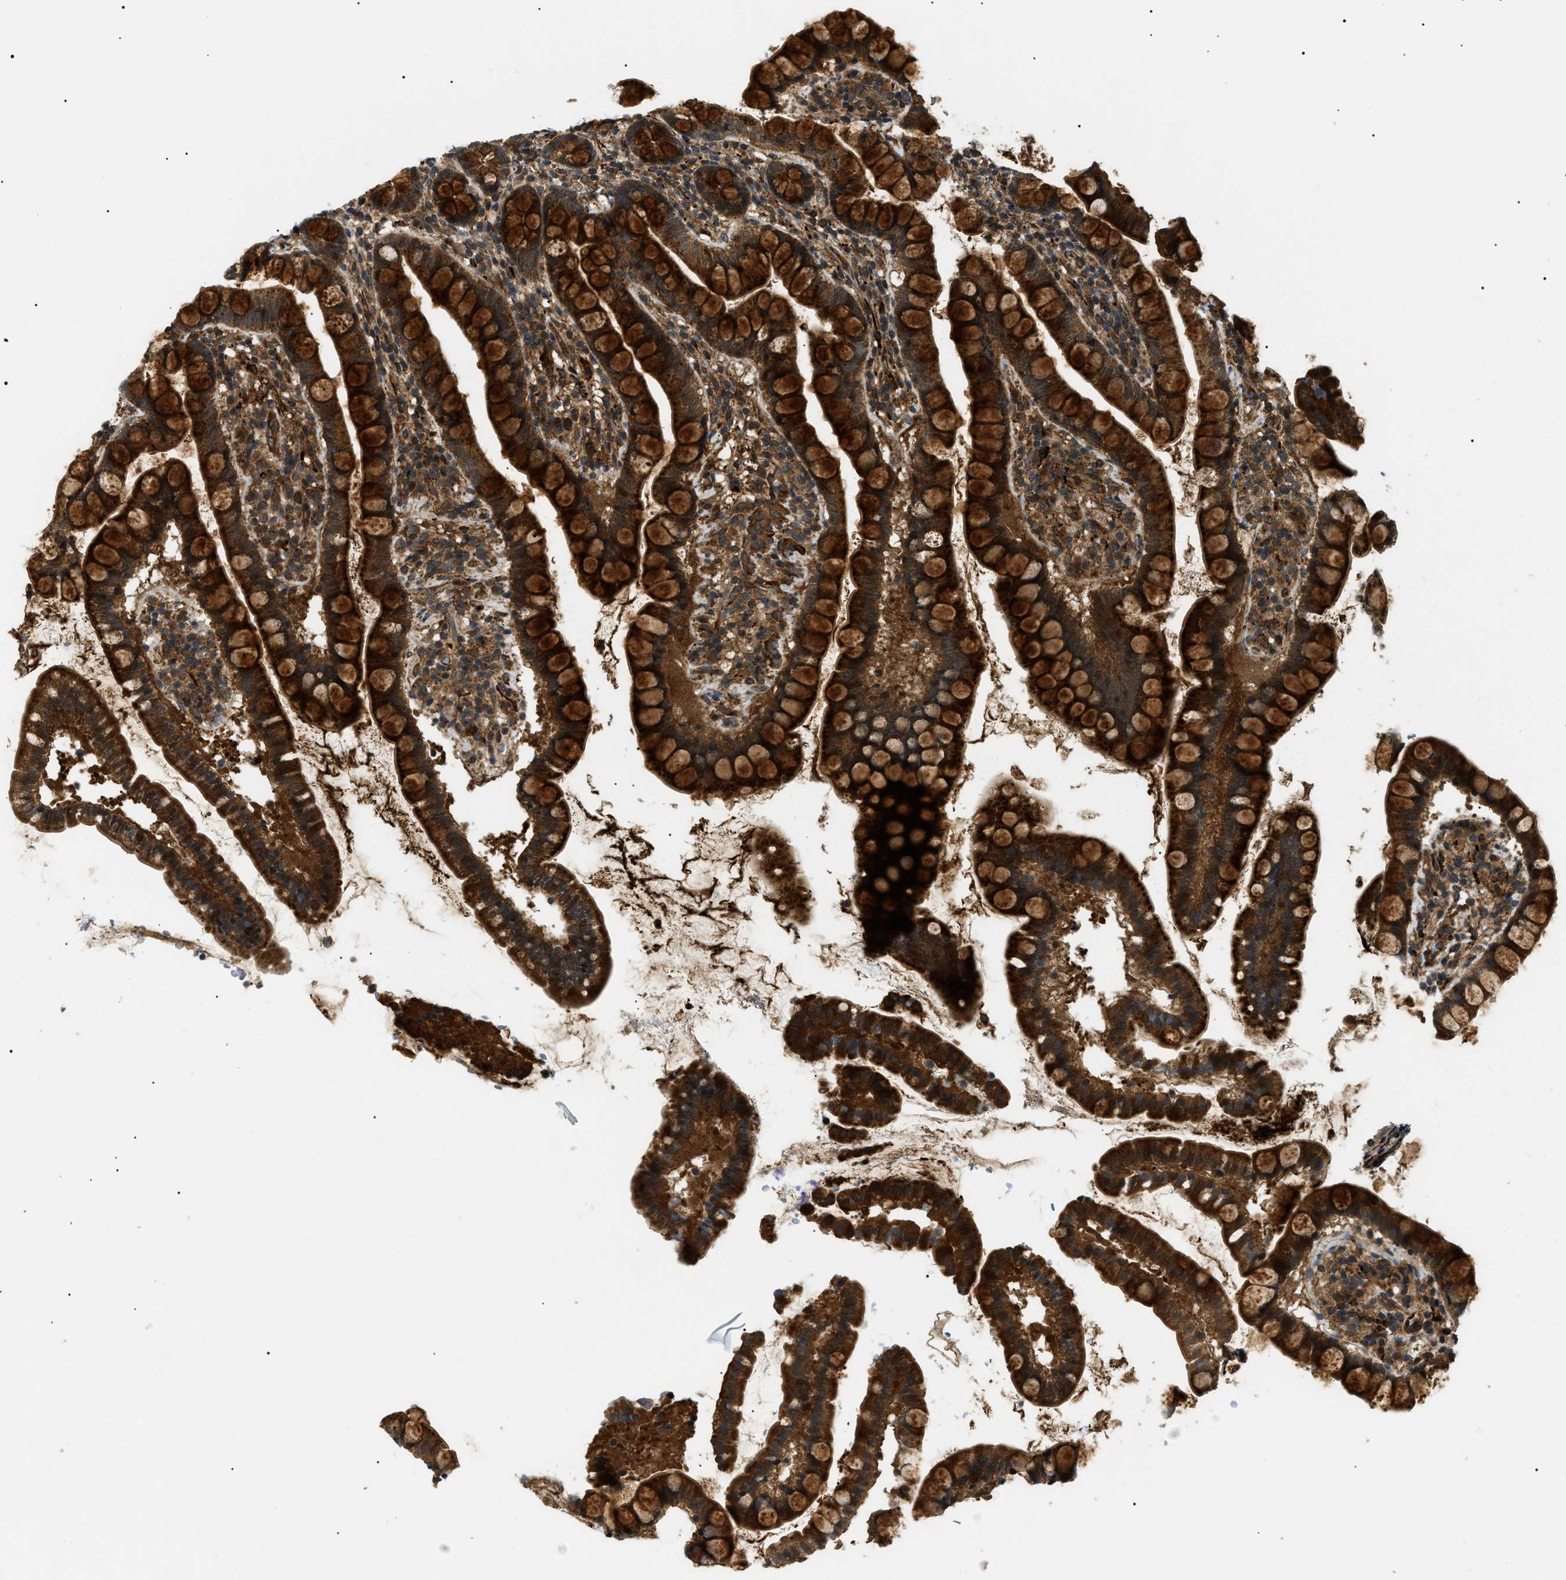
{"staining": {"intensity": "strong", "quantity": ">75%", "location": "cytoplasmic/membranous"}, "tissue": "small intestine", "cell_type": "Glandular cells", "image_type": "normal", "snomed": [{"axis": "morphology", "description": "Normal tissue, NOS"}, {"axis": "topography", "description": "Small intestine"}], "caption": "Immunohistochemistry micrograph of benign small intestine stained for a protein (brown), which shows high levels of strong cytoplasmic/membranous expression in approximately >75% of glandular cells.", "gene": "ATP6AP1", "patient": {"sex": "female", "age": 84}}